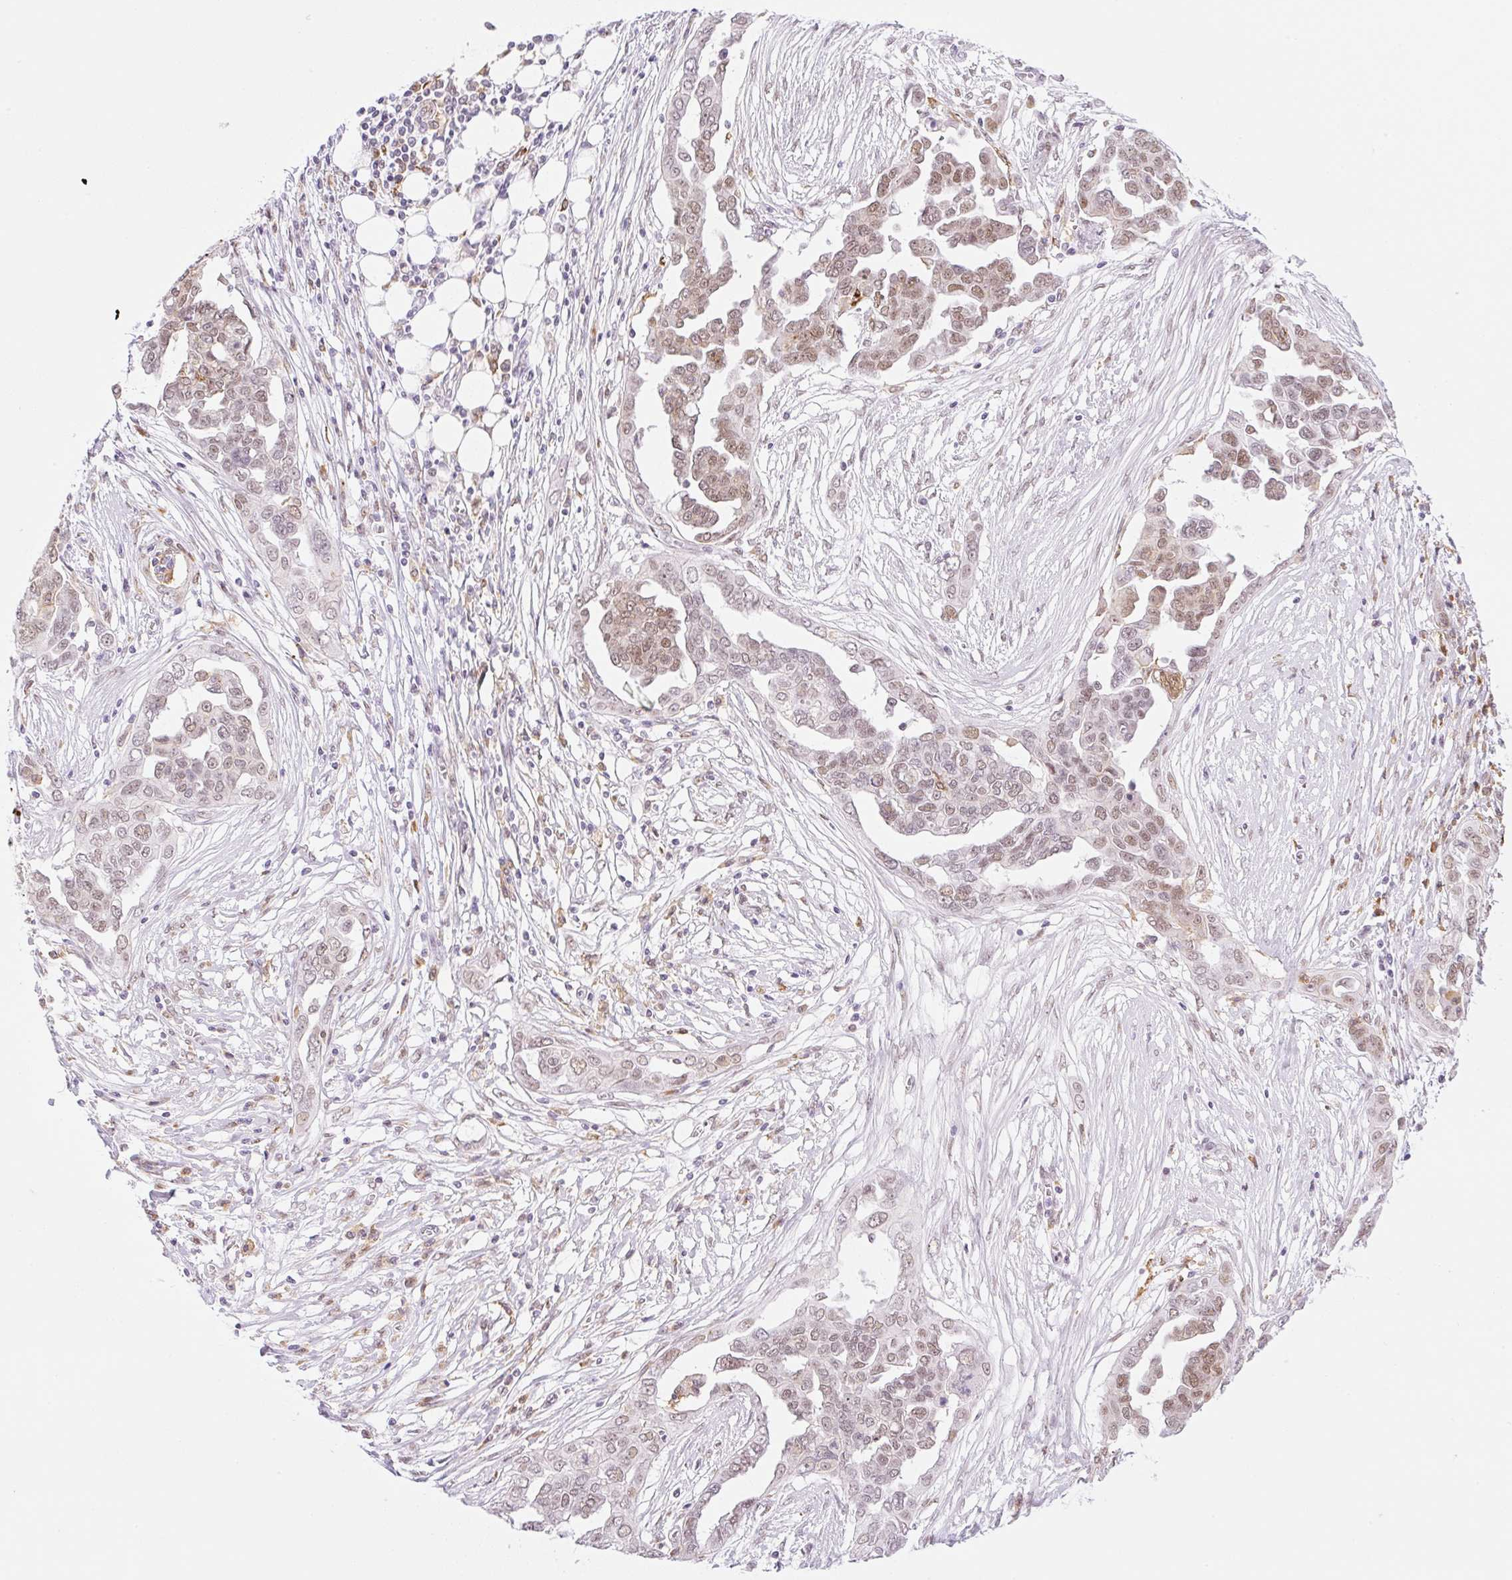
{"staining": {"intensity": "moderate", "quantity": ">75%", "location": "nuclear"}, "tissue": "ovarian cancer", "cell_type": "Tumor cells", "image_type": "cancer", "snomed": [{"axis": "morphology", "description": "Cystadenocarcinoma, serous, NOS"}, {"axis": "topography", "description": "Ovary"}], "caption": "A brown stain labels moderate nuclear positivity of a protein in serous cystadenocarcinoma (ovarian) tumor cells.", "gene": "PALM3", "patient": {"sex": "female", "age": 59}}